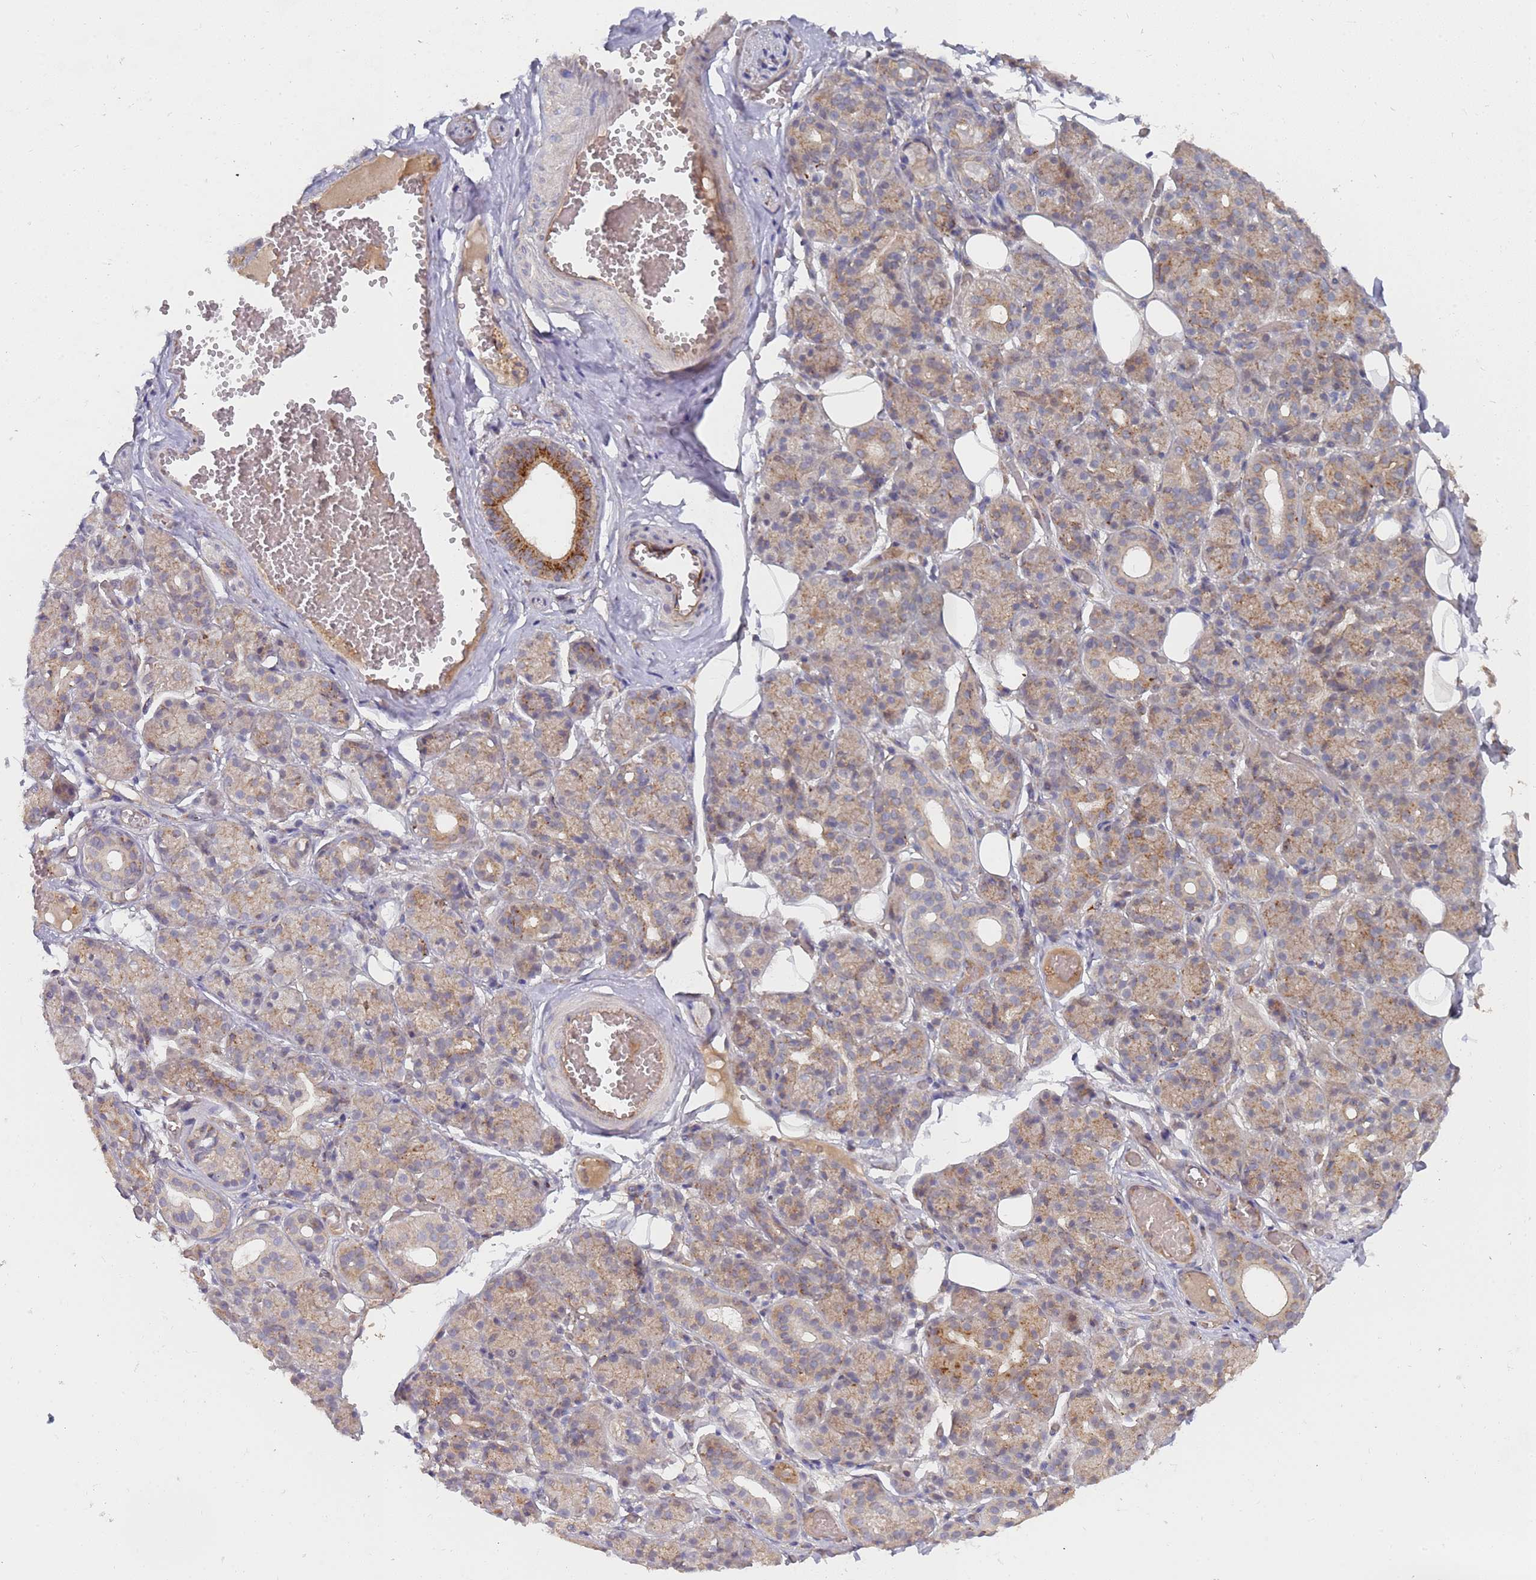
{"staining": {"intensity": "moderate", "quantity": "25%-75%", "location": "cytoplasmic/membranous"}, "tissue": "salivary gland", "cell_type": "Glandular cells", "image_type": "normal", "snomed": [{"axis": "morphology", "description": "Normal tissue, NOS"}, {"axis": "topography", "description": "Salivary gland"}], "caption": "High-power microscopy captured an IHC micrograph of unremarkable salivary gland, revealing moderate cytoplasmic/membranous positivity in about 25%-75% of glandular cells. Nuclei are stained in blue.", "gene": "ABCB6", "patient": {"sex": "male", "age": 63}}